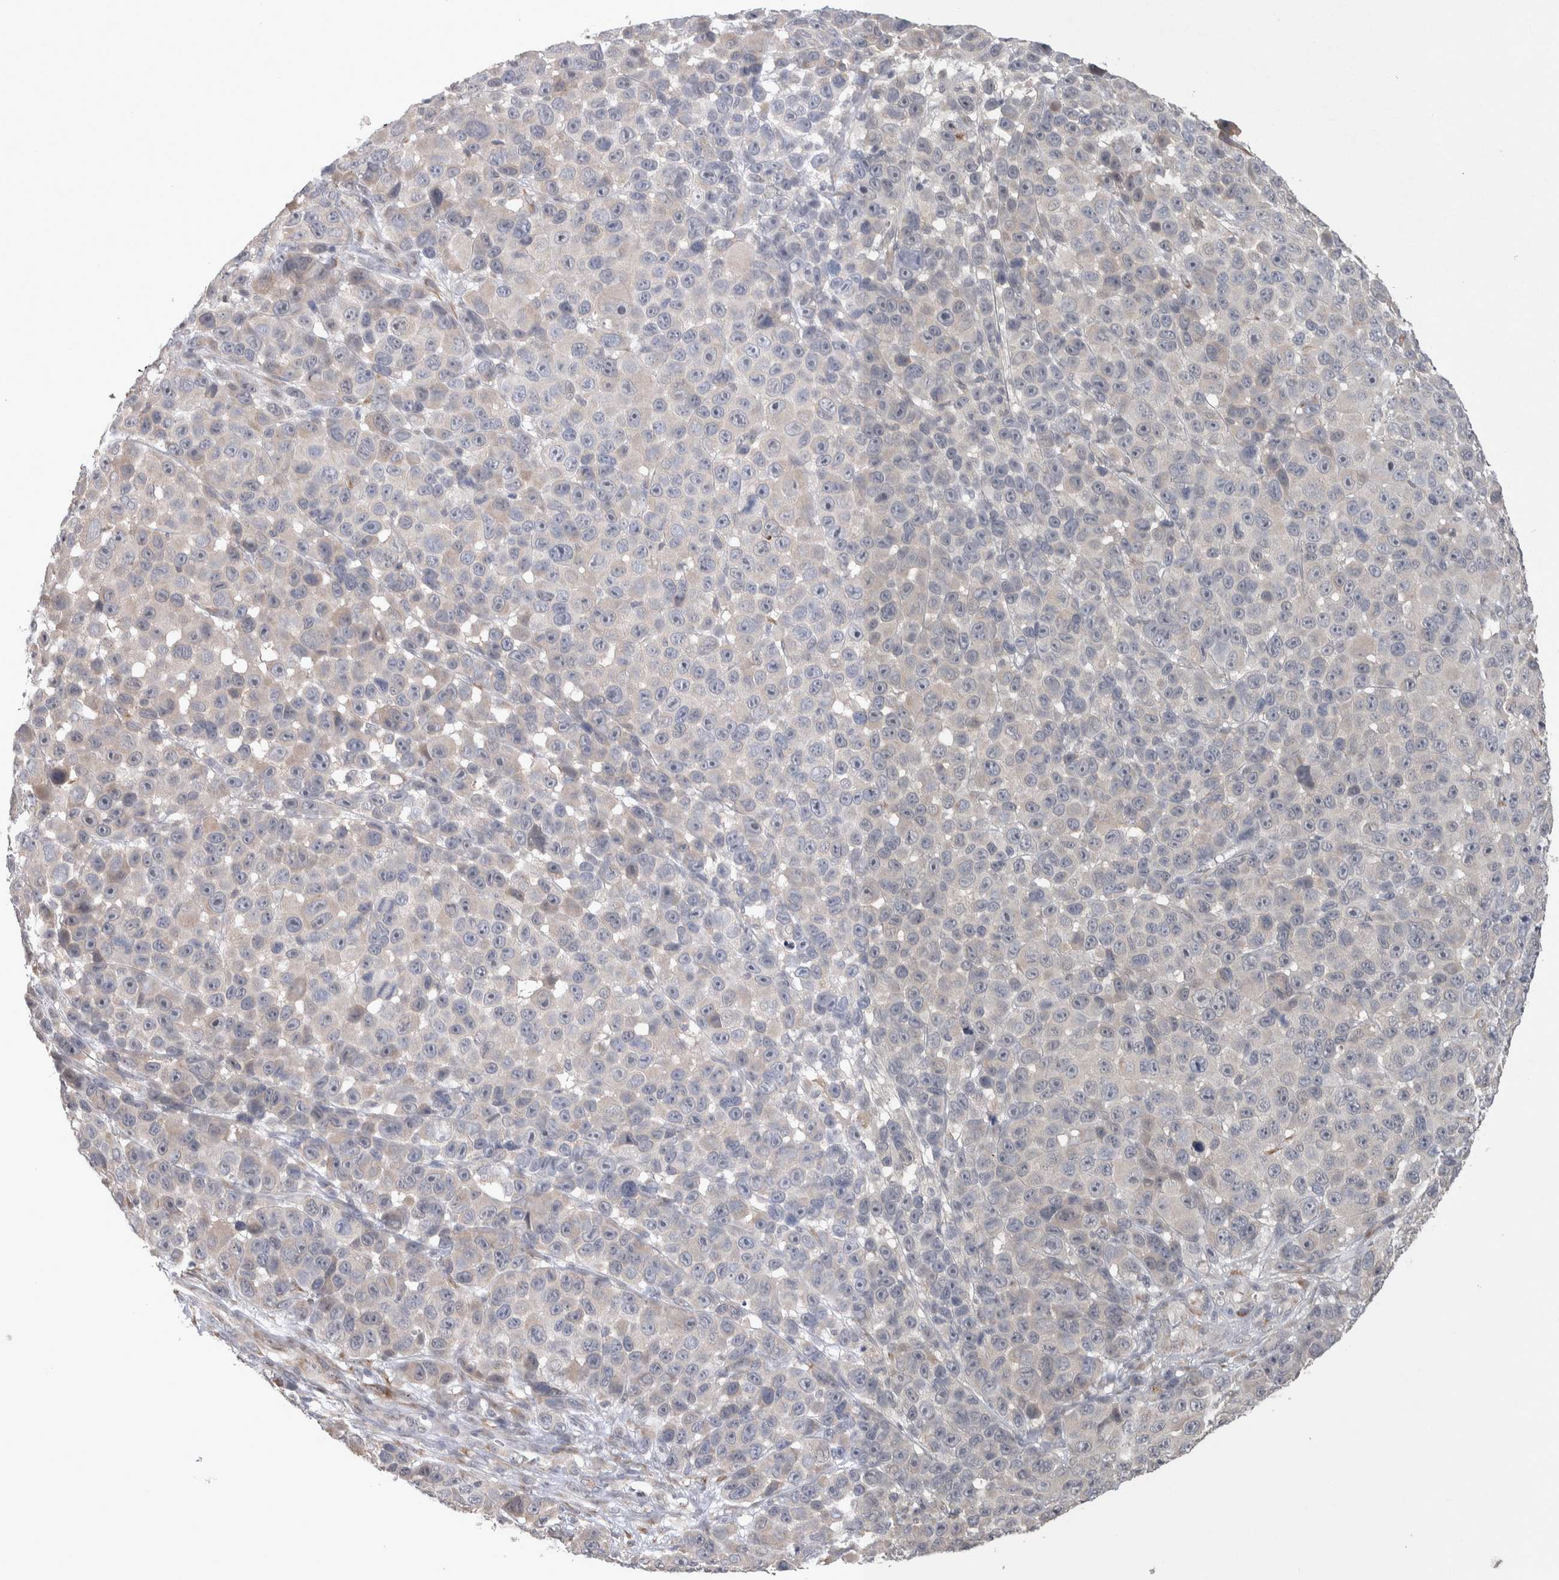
{"staining": {"intensity": "negative", "quantity": "none", "location": "none"}, "tissue": "melanoma", "cell_type": "Tumor cells", "image_type": "cancer", "snomed": [{"axis": "morphology", "description": "Malignant melanoma, NOS"}, {"axis": "topography", "description": "Skin"}], "caption": "A high-resolution photomicrograph shows immunohistochemistry staining of malignant melanoma, which shows no significant staining in tumor cells.", "gene": "CUL2", "patient": {"sex": "male", "age": 53}}